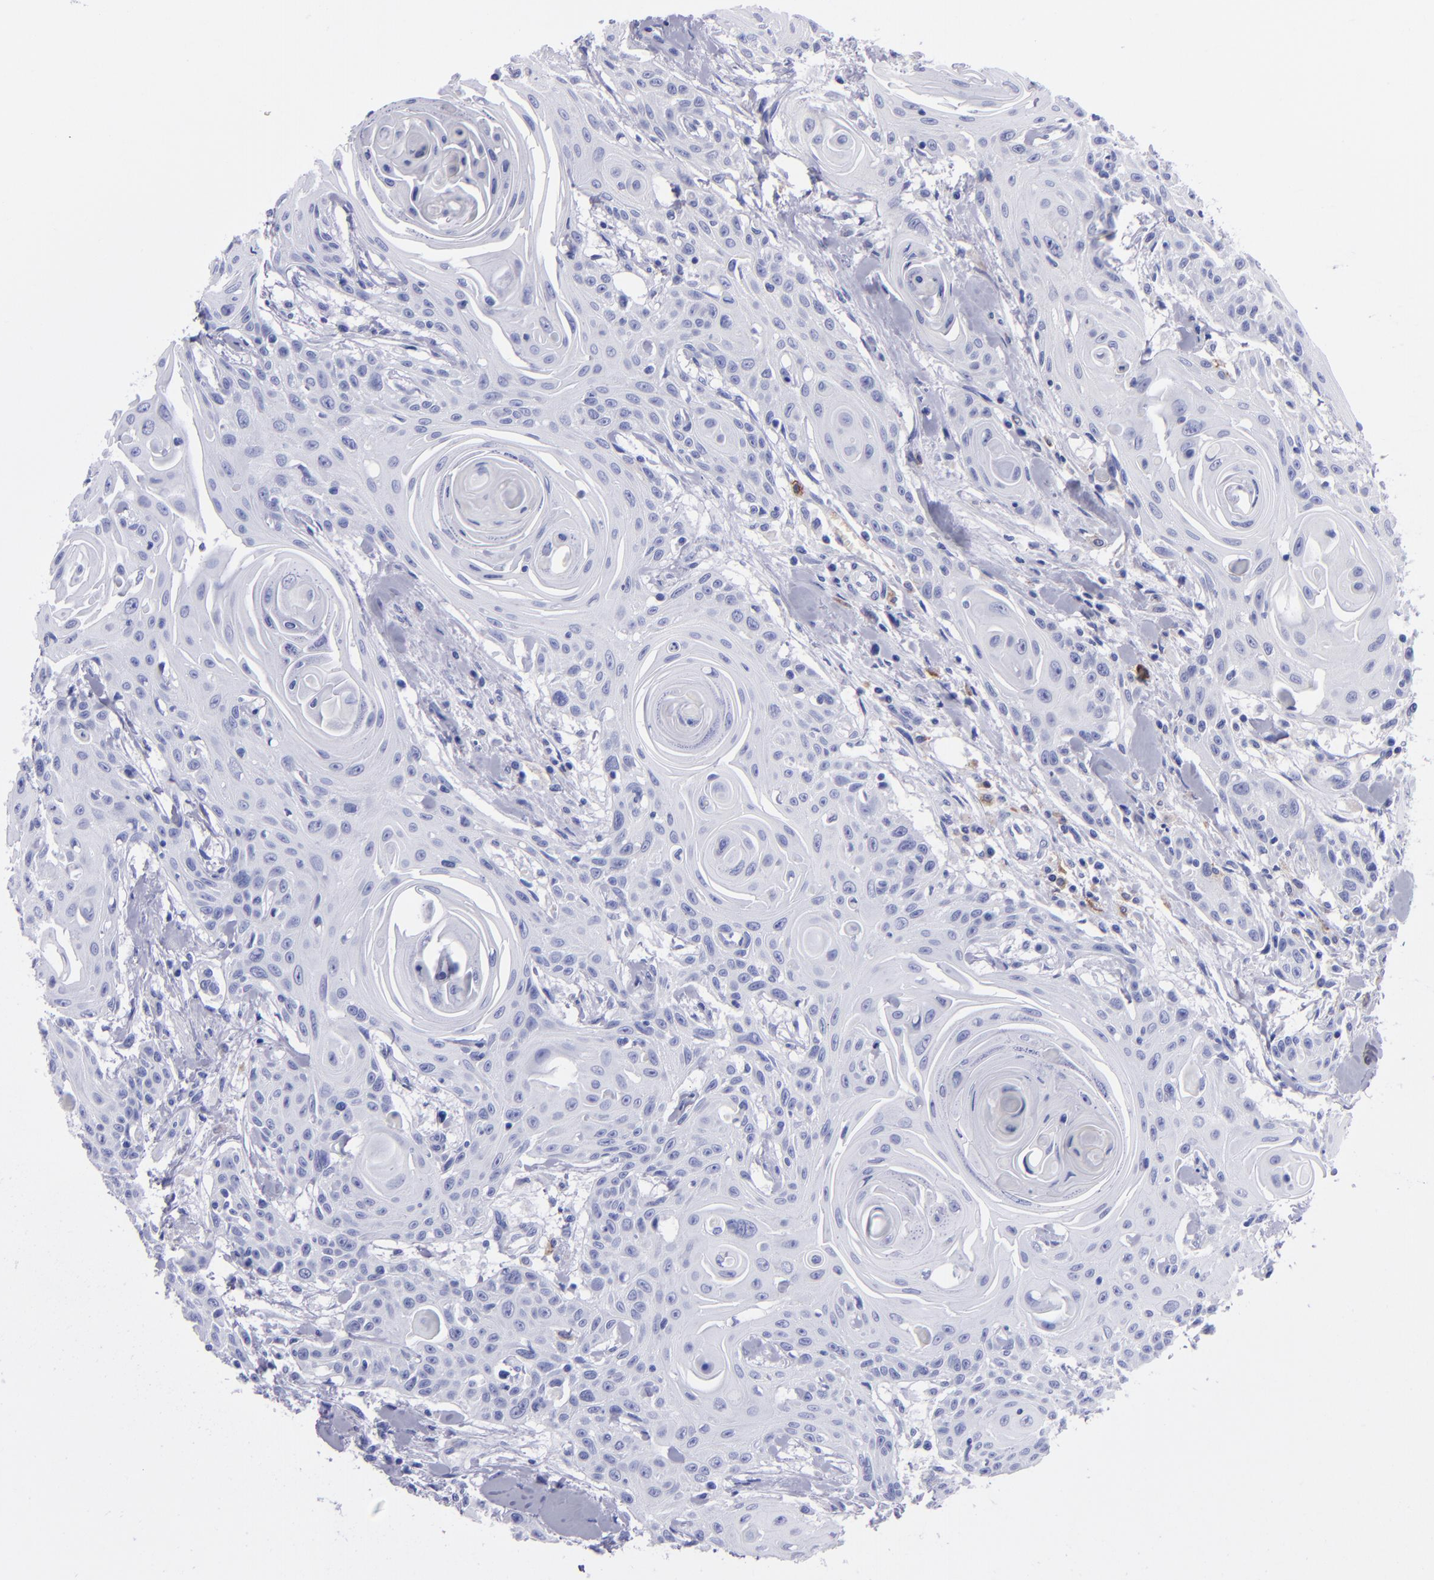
{"staining": {"intensity": "negative", "quantity": "none", "location": "none"}, "tissue": "head and neck cancer", "cell_type": "Tumor cells", "image_type": "cancer", "snomed": [{"axis": "morphology", "description": "Squamous cell carcinoma, NOS"}, {"axis": "morphology", "description": "Squamous cell carcinoma, metastatic, NOS"}, {"axis": "topography", "description": "Lymph node"}, {"axis": "topography", "description": "Salivary gland"}, {"axis": "topography", "description": "Head-Neck"}], "caption": "This is a photomicrograph of immunohistochemistry (IHC) staining of metastatic squamous cell carcinoma (head and neck), which shows no staining in tumor cells. Brightfield microscopy of IHC stained with DAB (3,3'-diaminobenzidine) (brown) and hematoxylin (blue), captured at high magnification.", "gene": "CR1", "patient": {"sex": "female", "age": 74}}